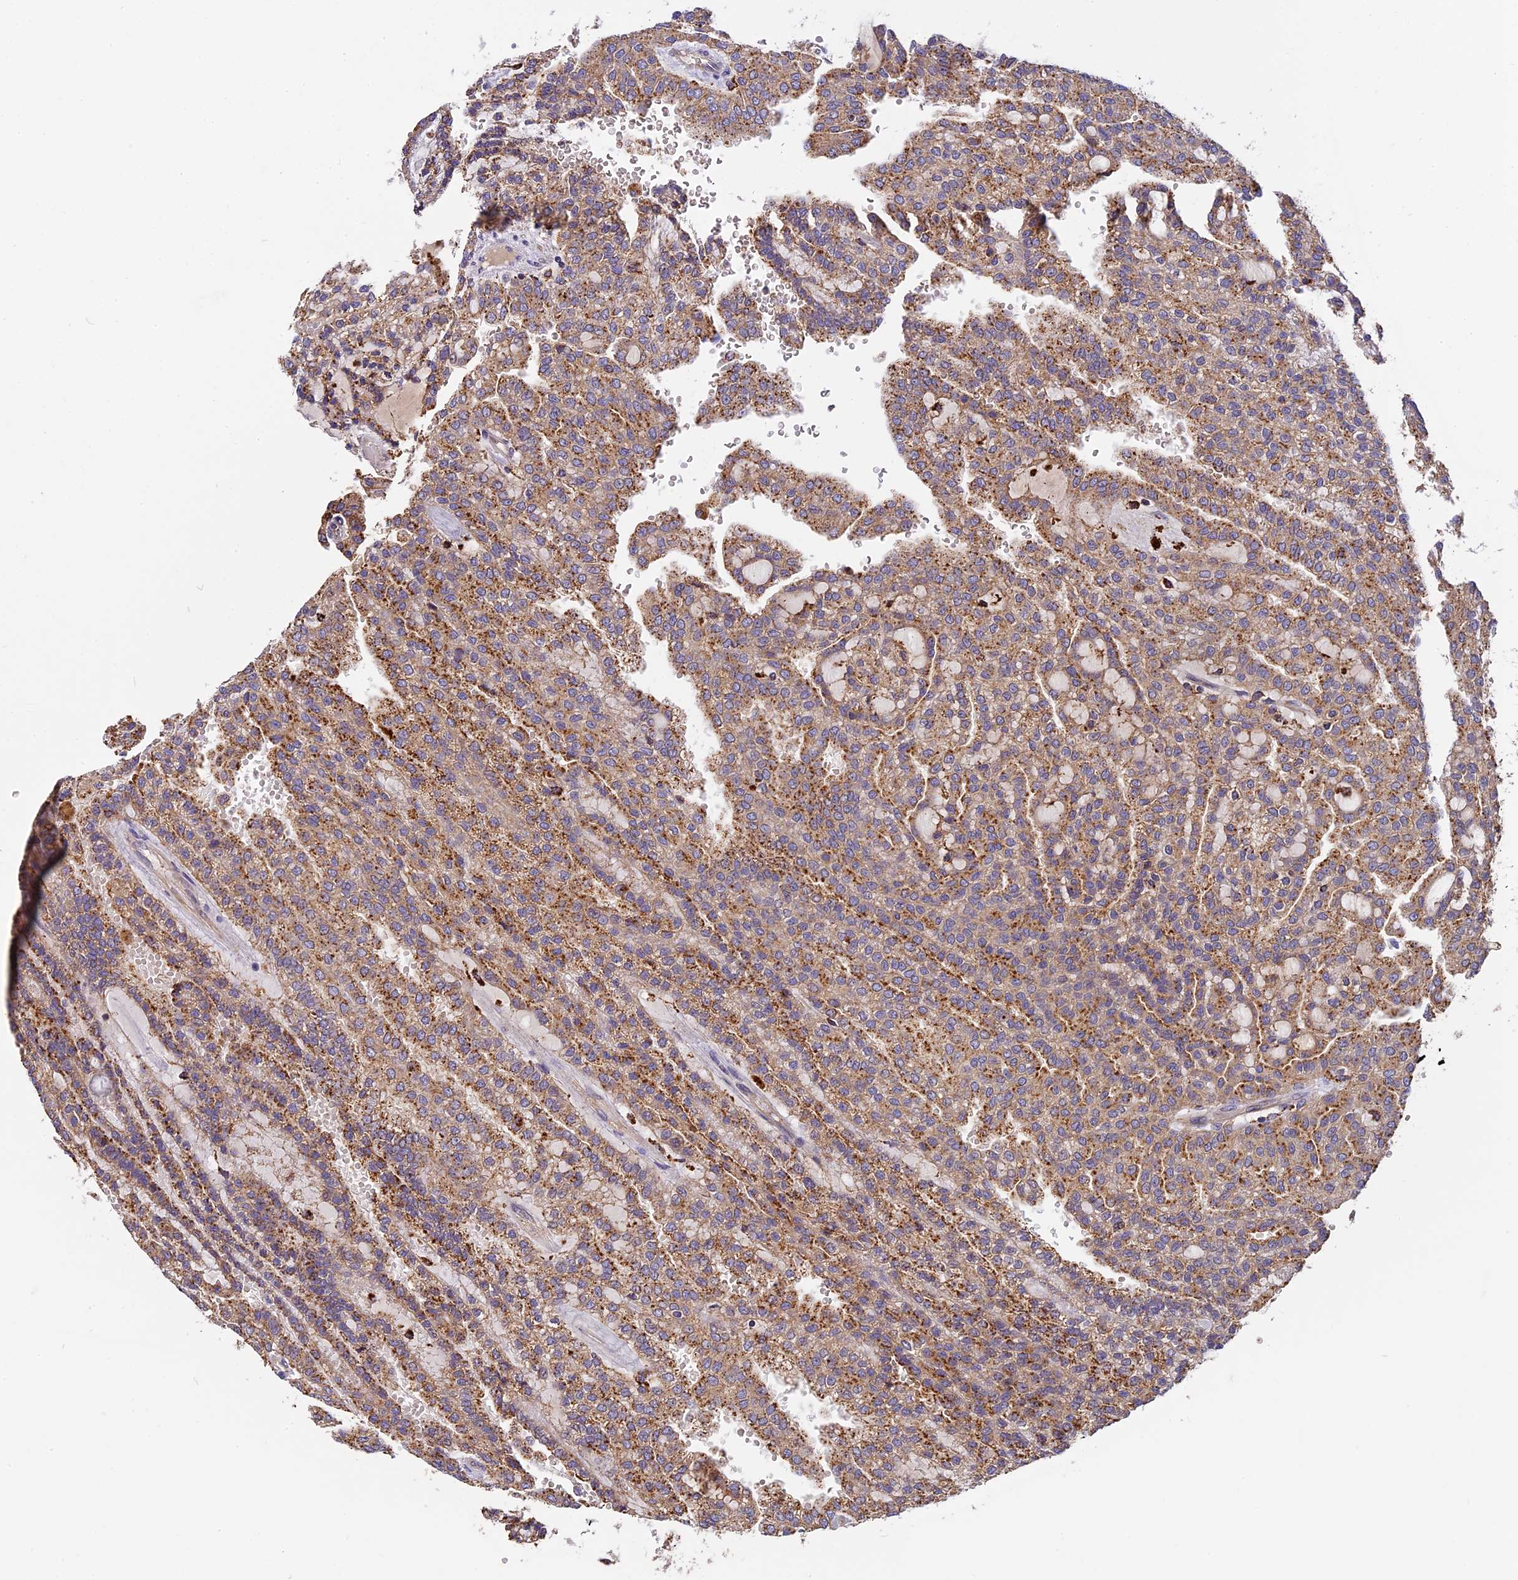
{"staining": {"intensity": "moderate", "quantity": ">75%", "location": "cytoplasmic/membranous"}, "tissue": "renal cancer", "cell_type": "Tumor cells", "image_type": "cancer", "snomed": [{"axis": "morphology", "description": "Adenocarcinoma, NOS"}, {"axis": "topography", "description": "Kidney"}], "caption": "Renal cancer tissue displays moderate cytoplasmic/membranous positivity in about >75% of tumor cells, visualized by immunohistochemistry.", "gene": "COPE", "patient": {"sex": "male", "age": 63}}